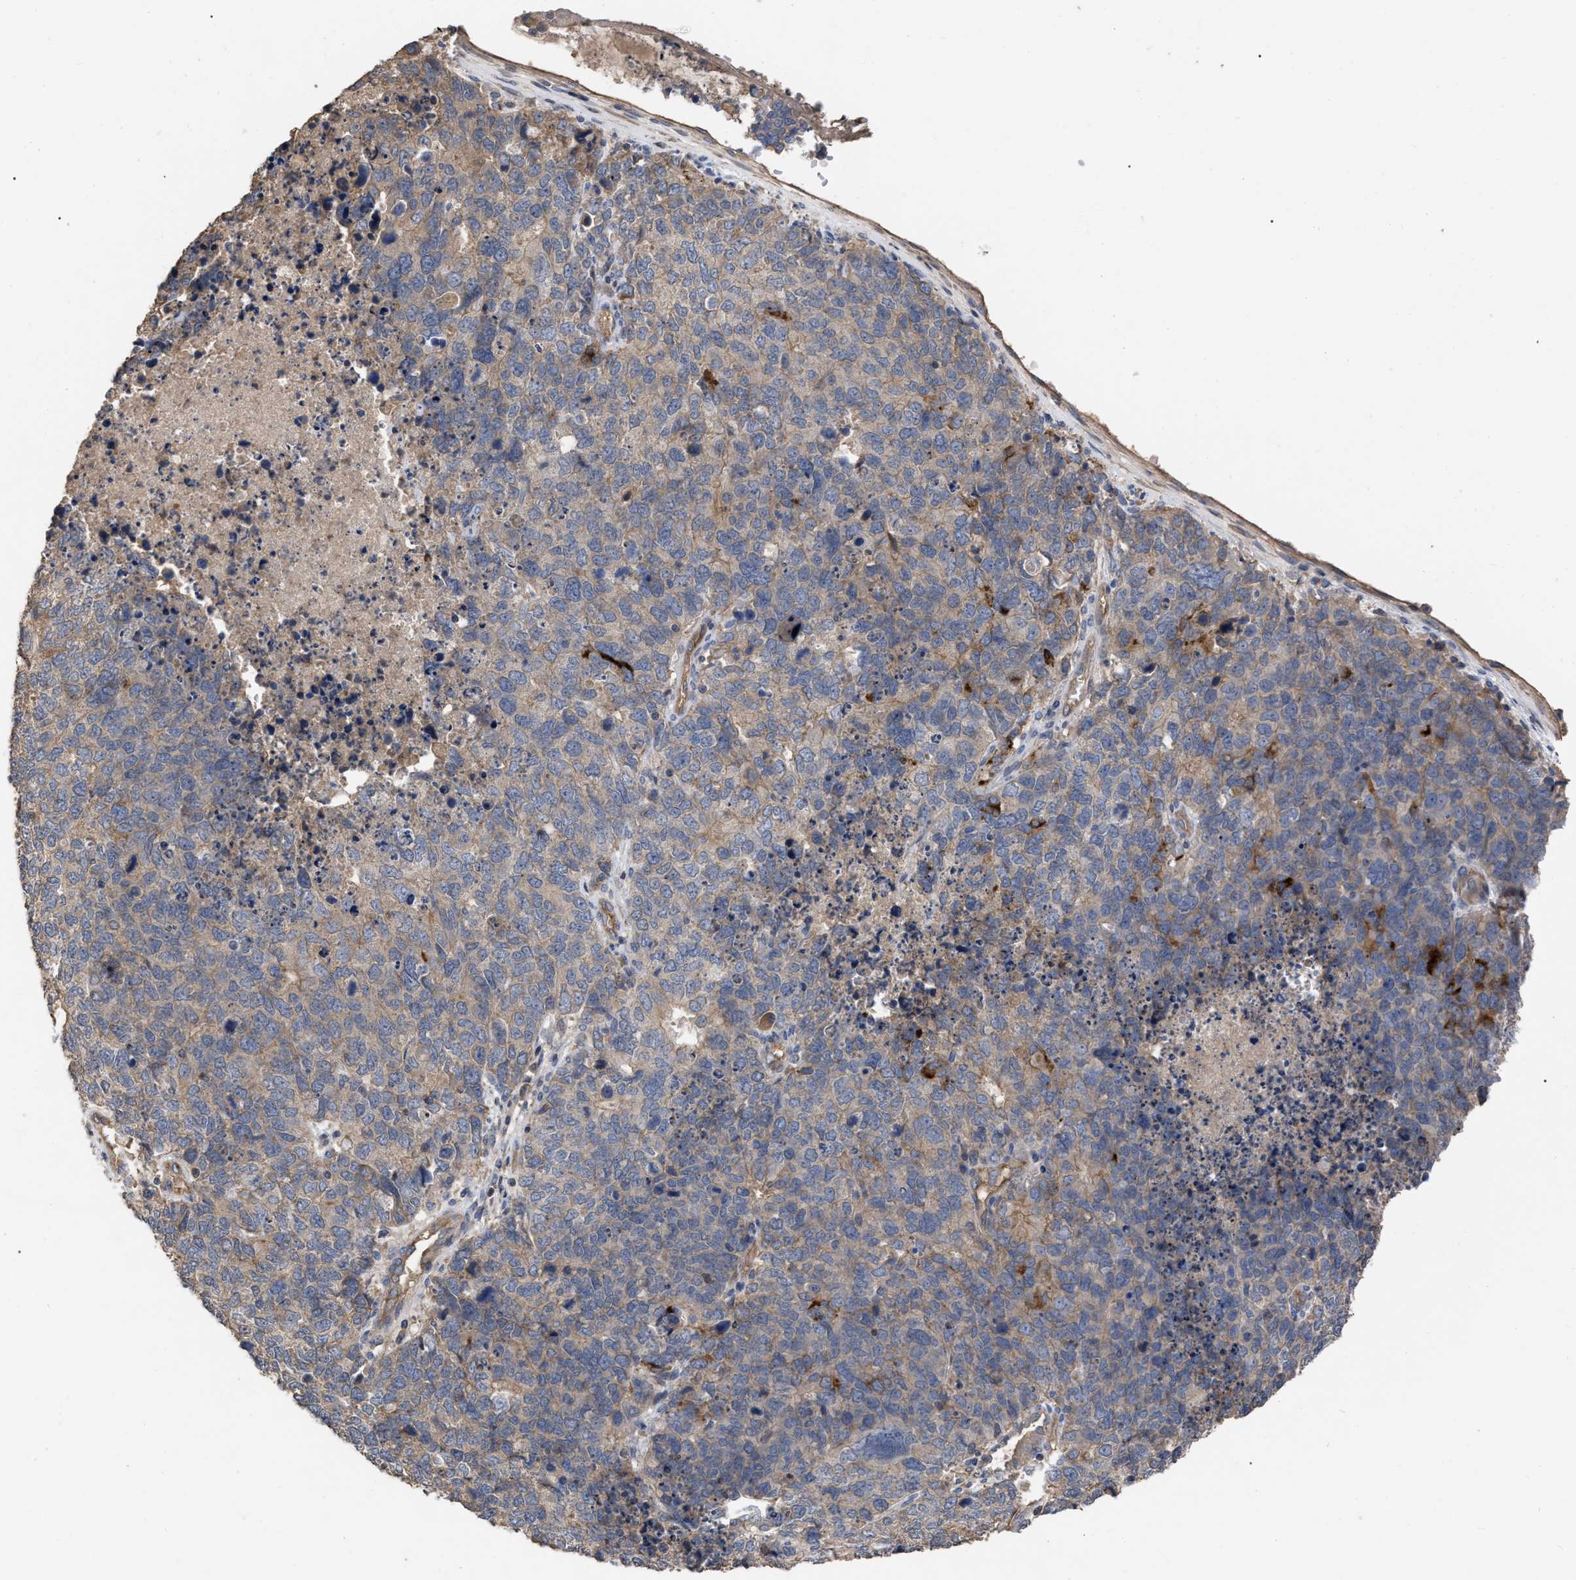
{"staining": {"intensity": "weak", "quantity": "<25%", "location": "cytoplasmic/membranous"}, "tissue": "cervical cancer", "cell_type": "Tumor cells", "image_type": "cancer", "snomed": [{"axis": "morphology", "description": "Squamous cell carcinoma, NOS"}, {"axis": "topography", "description": "Cervix"}], "caption": "Tumor cells show no significant positivity in cervical squamous cell carcinoma.", "gene": "BTN2A1", "patient": {"sex": "female", "age": 63}}